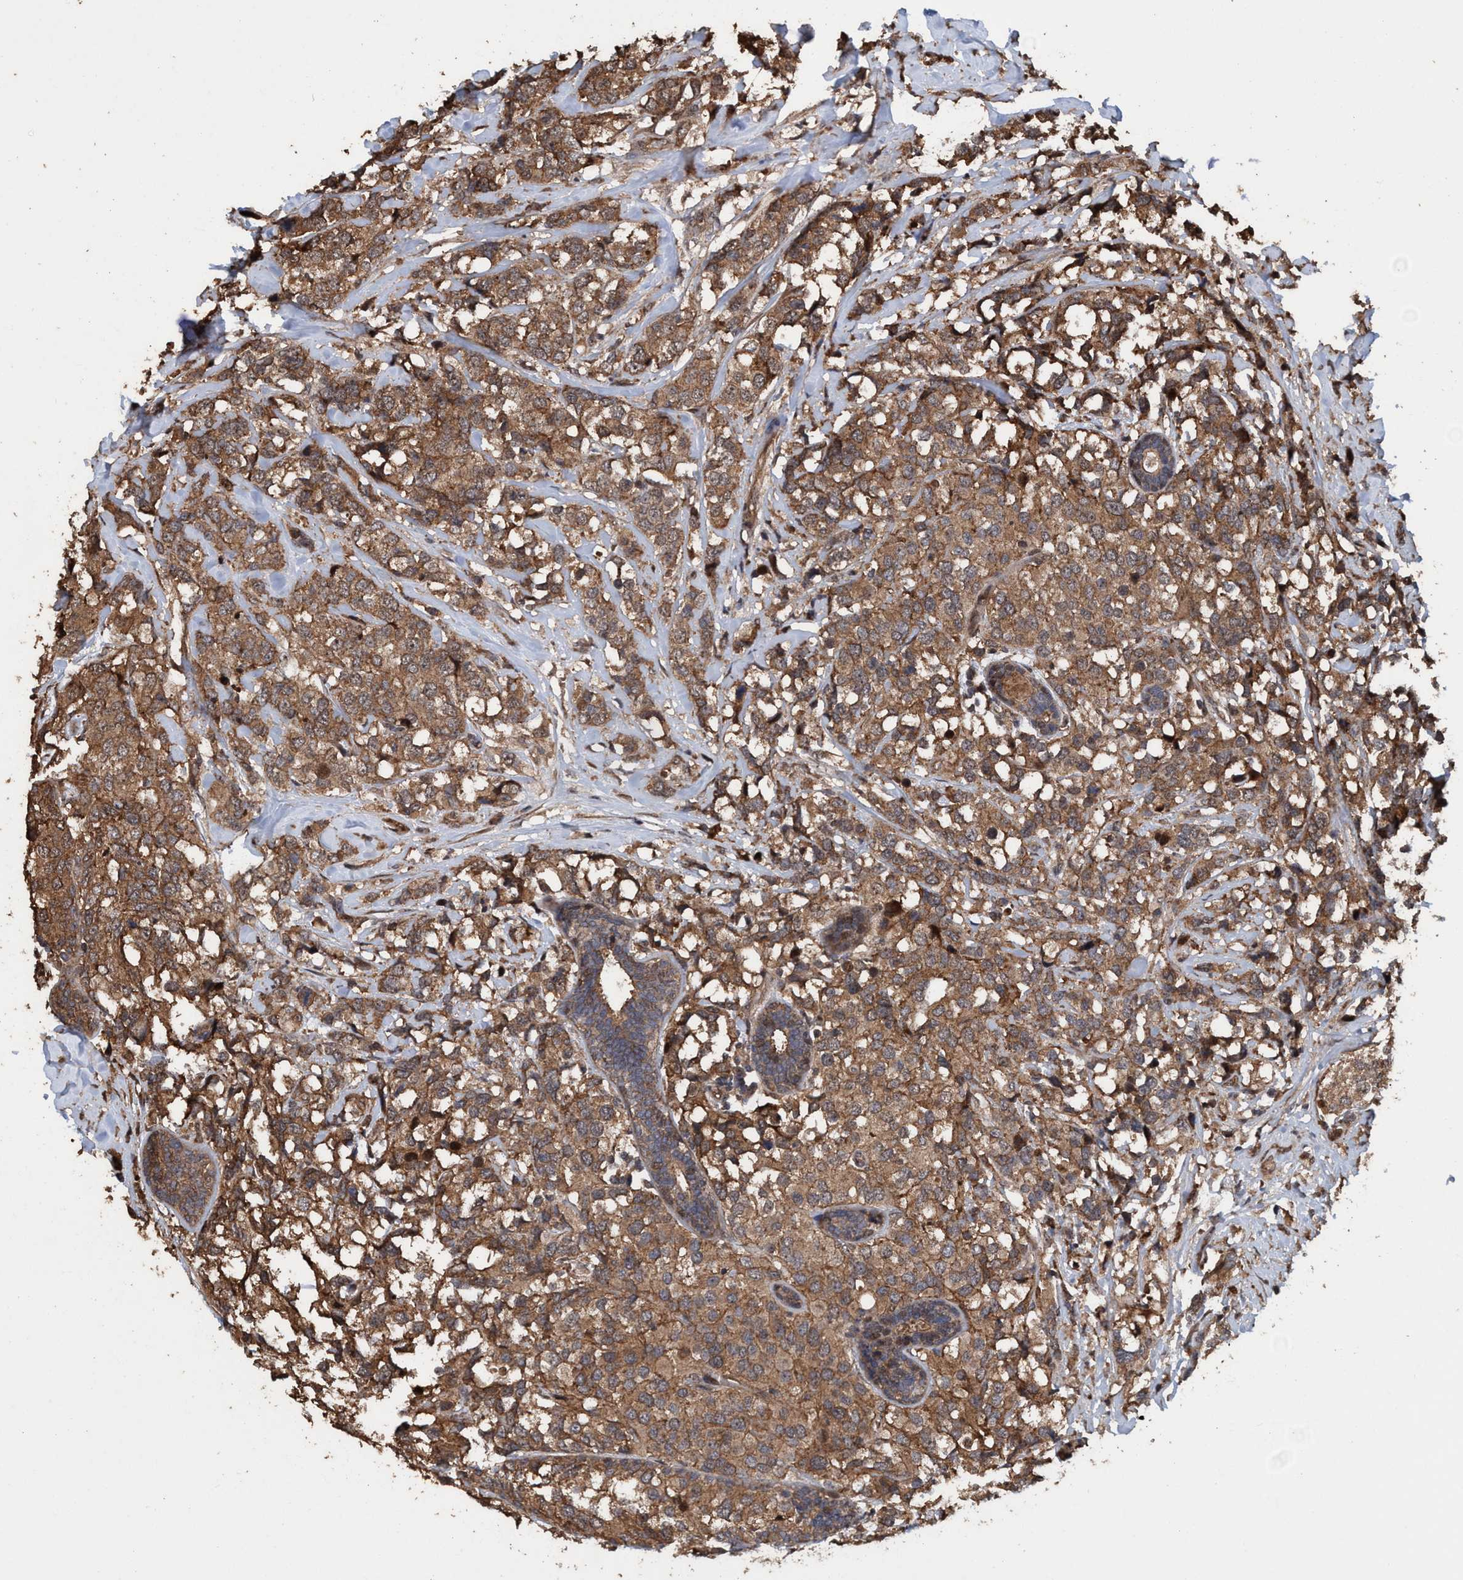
{"staining": {"intensity": "moderate", "quantity": ">75%", "location": "cytoplasmic/membranous"}, "tissue": "breast cancer", "cell_type": "Tumor cells", "image_type": "cancer", "snomed": [{"axis": "morphology", "description": "Lobular carcinoma"}, {"axis": "topography", "description": "Breast"}], "caption": "Immunohistochemical staining of breast cancer (lobular carcinoma) displays medium levels of moderate cytoplasmic/membranous positivity in approximately >75% of tumor cells.", "gene": "TRPC7", "patient": {"sex": "female", "age": 59}}